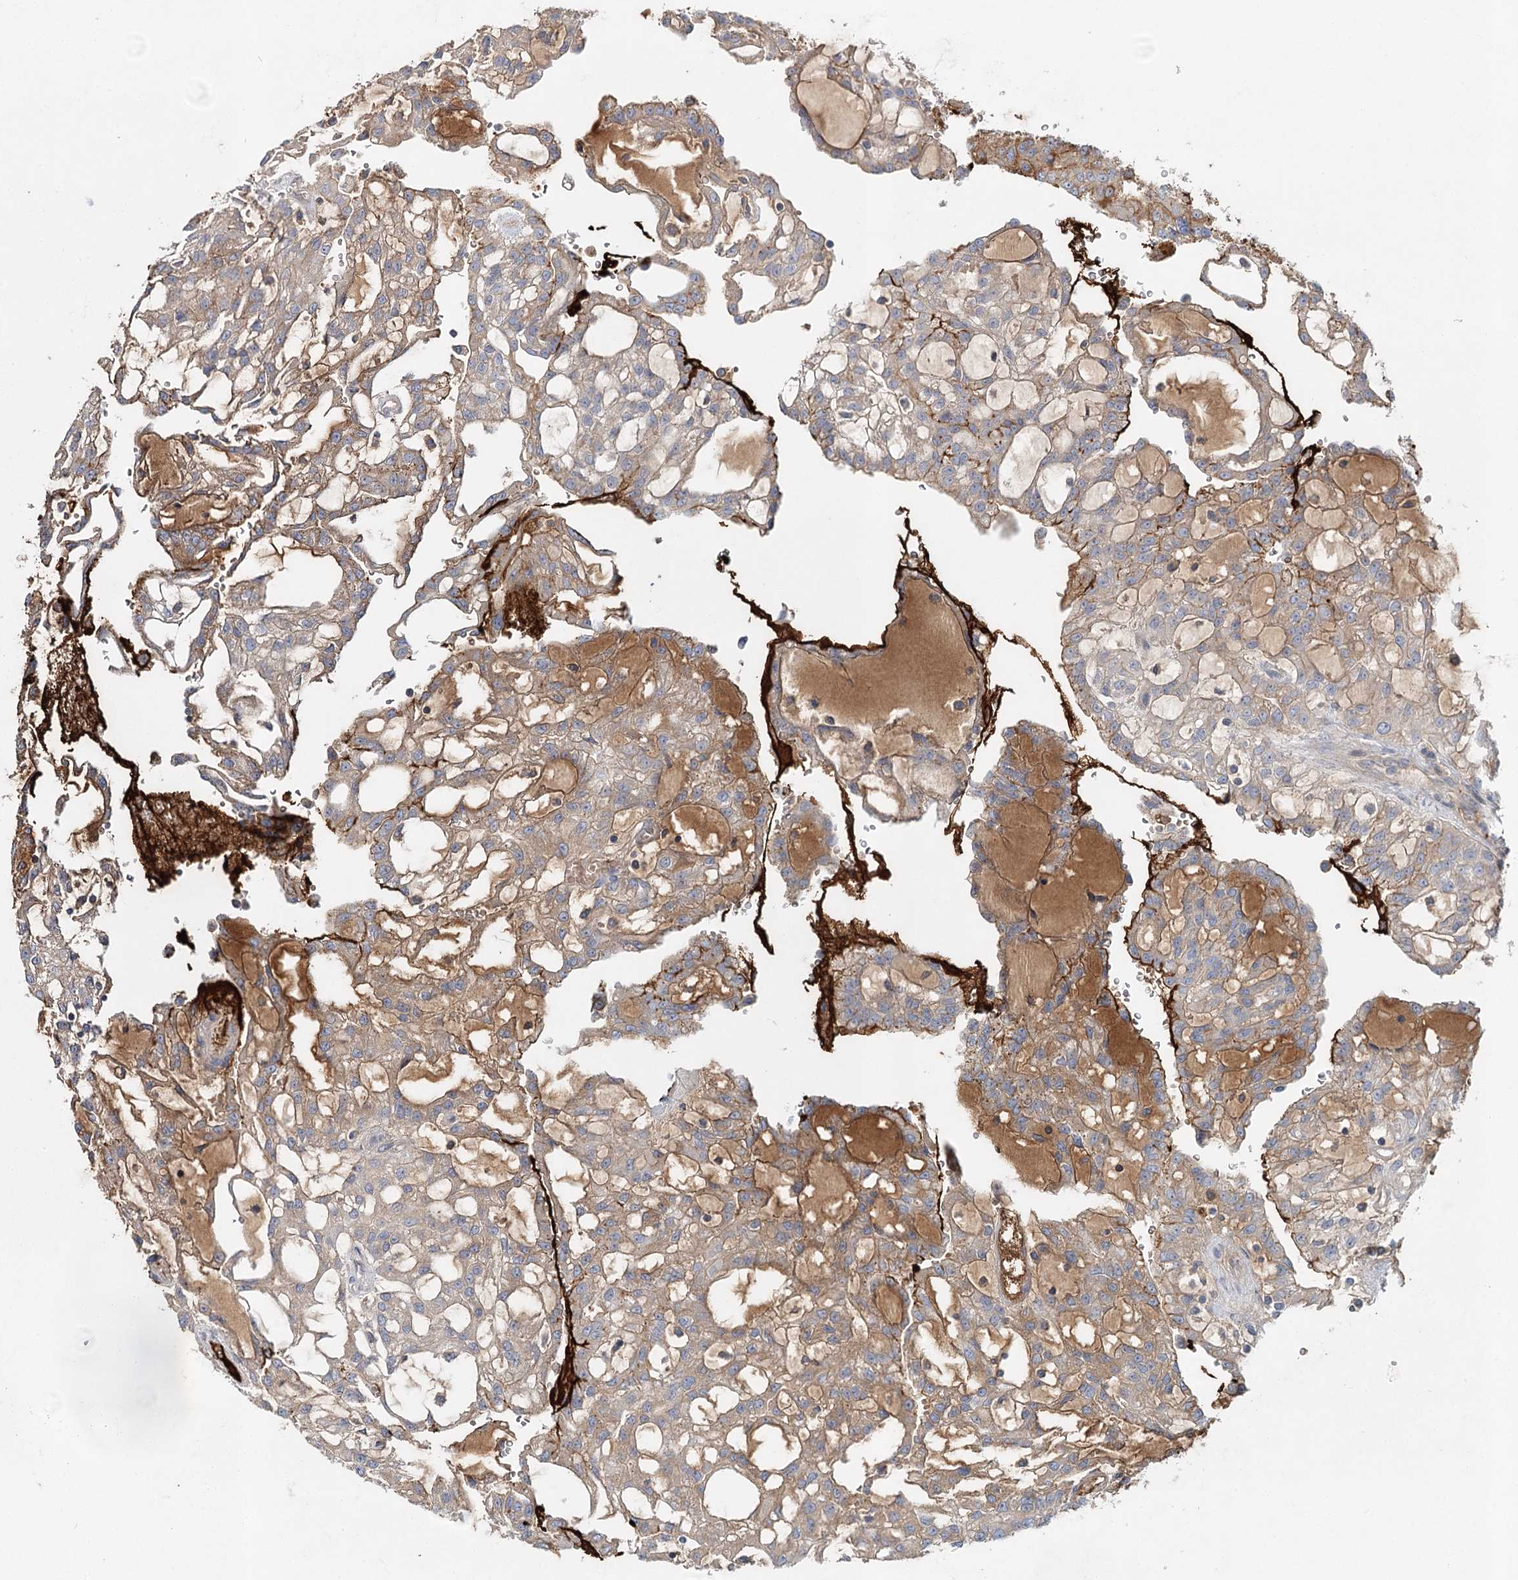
{"staining": {"intensity": "moderate", "quantity": "25%-75%", "location": "cytoplasmic/membranous"}, "tissue": "renal cancer", "cell_type": "Tumor cells", "image_type": "cancer", "snomed": [{"axis": "morphology", "description": "Adenocarcinoma, NOS"}, {"axis": "topography", "description": "Kidney"}], "caption": "Brown immunohistochemical staining in renal cancer (adenocarcinoma) shows moderate cytoplasmic/membranous positivity in about 25%-75% of tumor cells. The protein of interest is stained brown, and the nuclei are stained in blue (DAB (3,3'-diaminobenzidine) IHC with brightfield microscopy, high magnification).", "gene": "ALKBH8", "patient": {"sex": "male", "age": 63}}